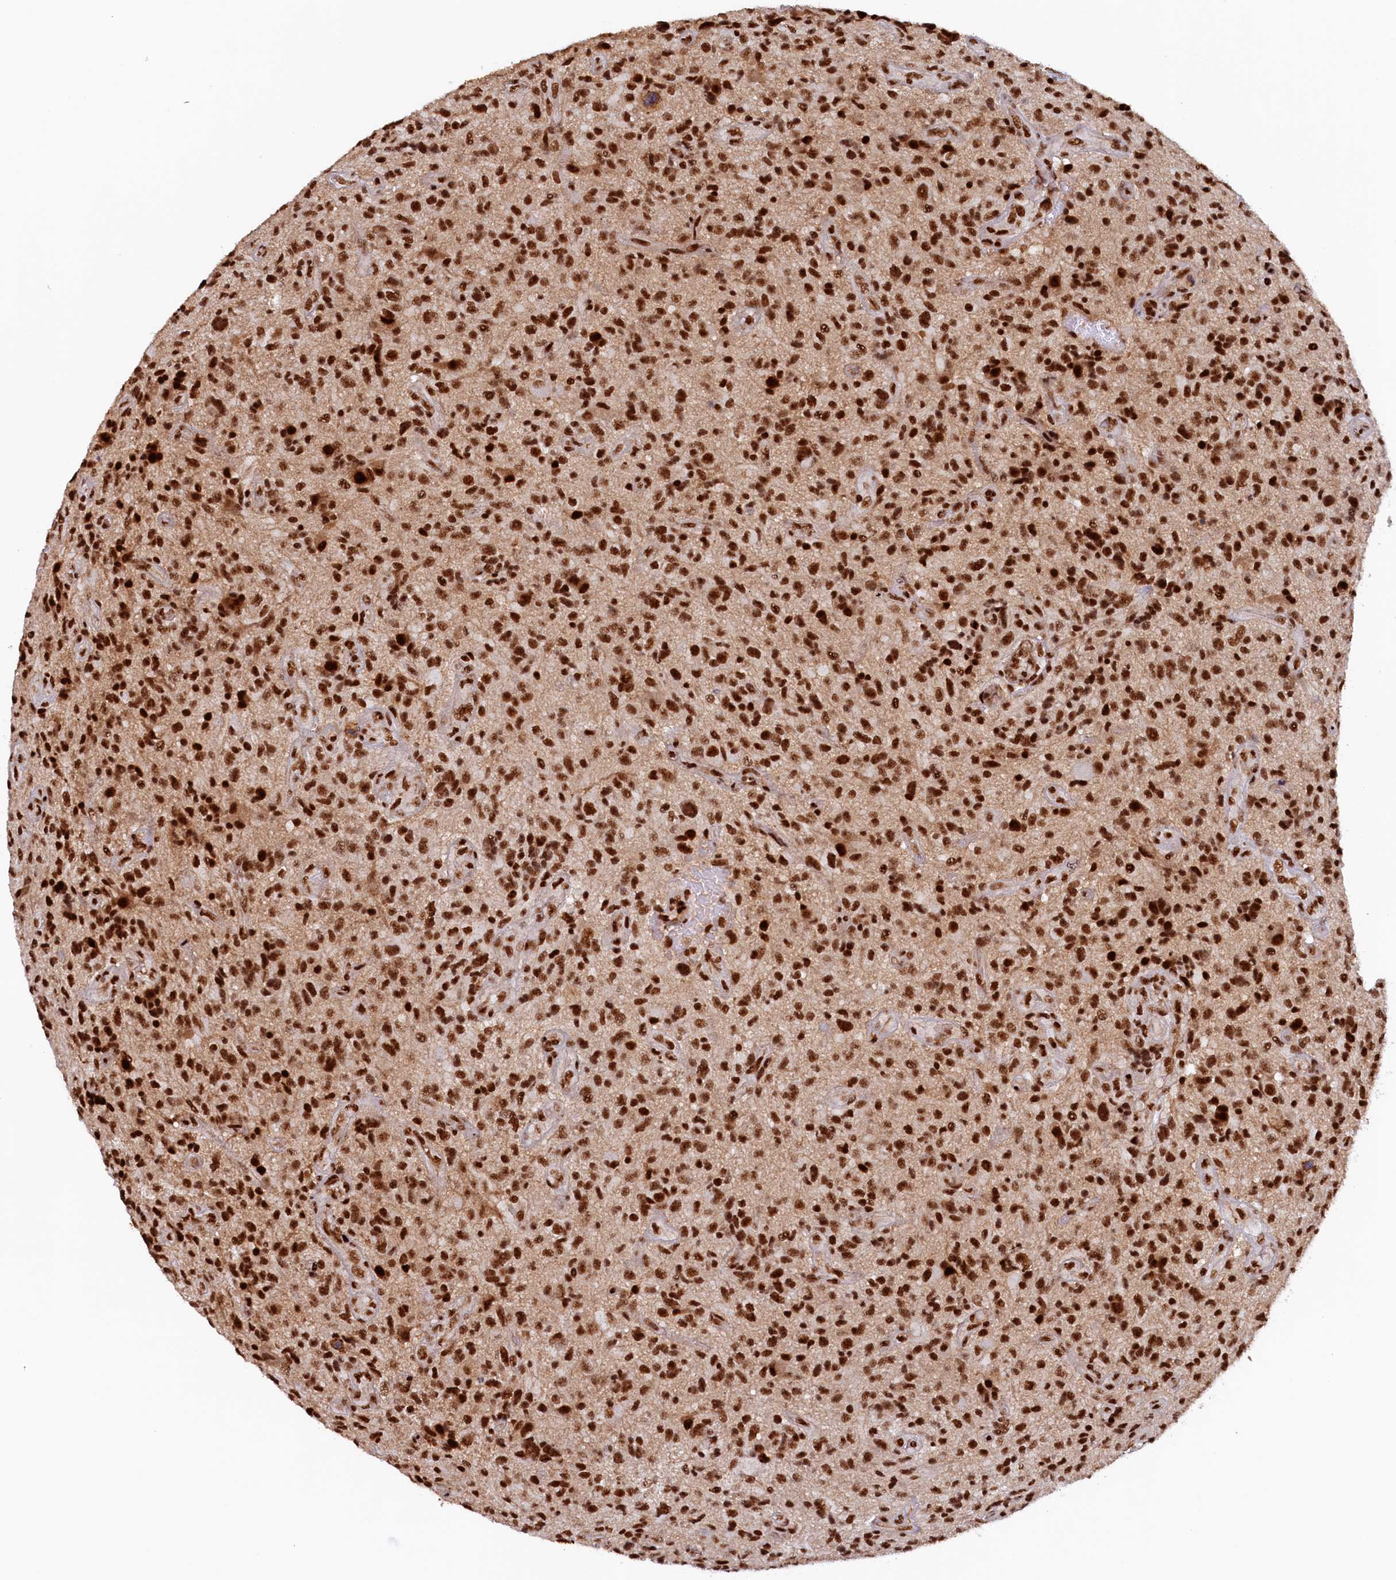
{"staining": {"intensity": "strong", "quantity": ">75%", "location": "nuclear"}, "tissue": "glioma", "cell_type": "Tumor cells", "image_type": "cancer", "snomed": [{"axis": "morphology", "description": "Glioma, malignant, High grade"}, {"axis": "topography", "description": "Brain"}], "caption": "About >75% of tumor cells in human glioma reveal strong nuclear protein staining as visualized by brown immunohistochemical staining.", "gene": "ZC3H18", "patient": {"sex": "male", "age": 47}}